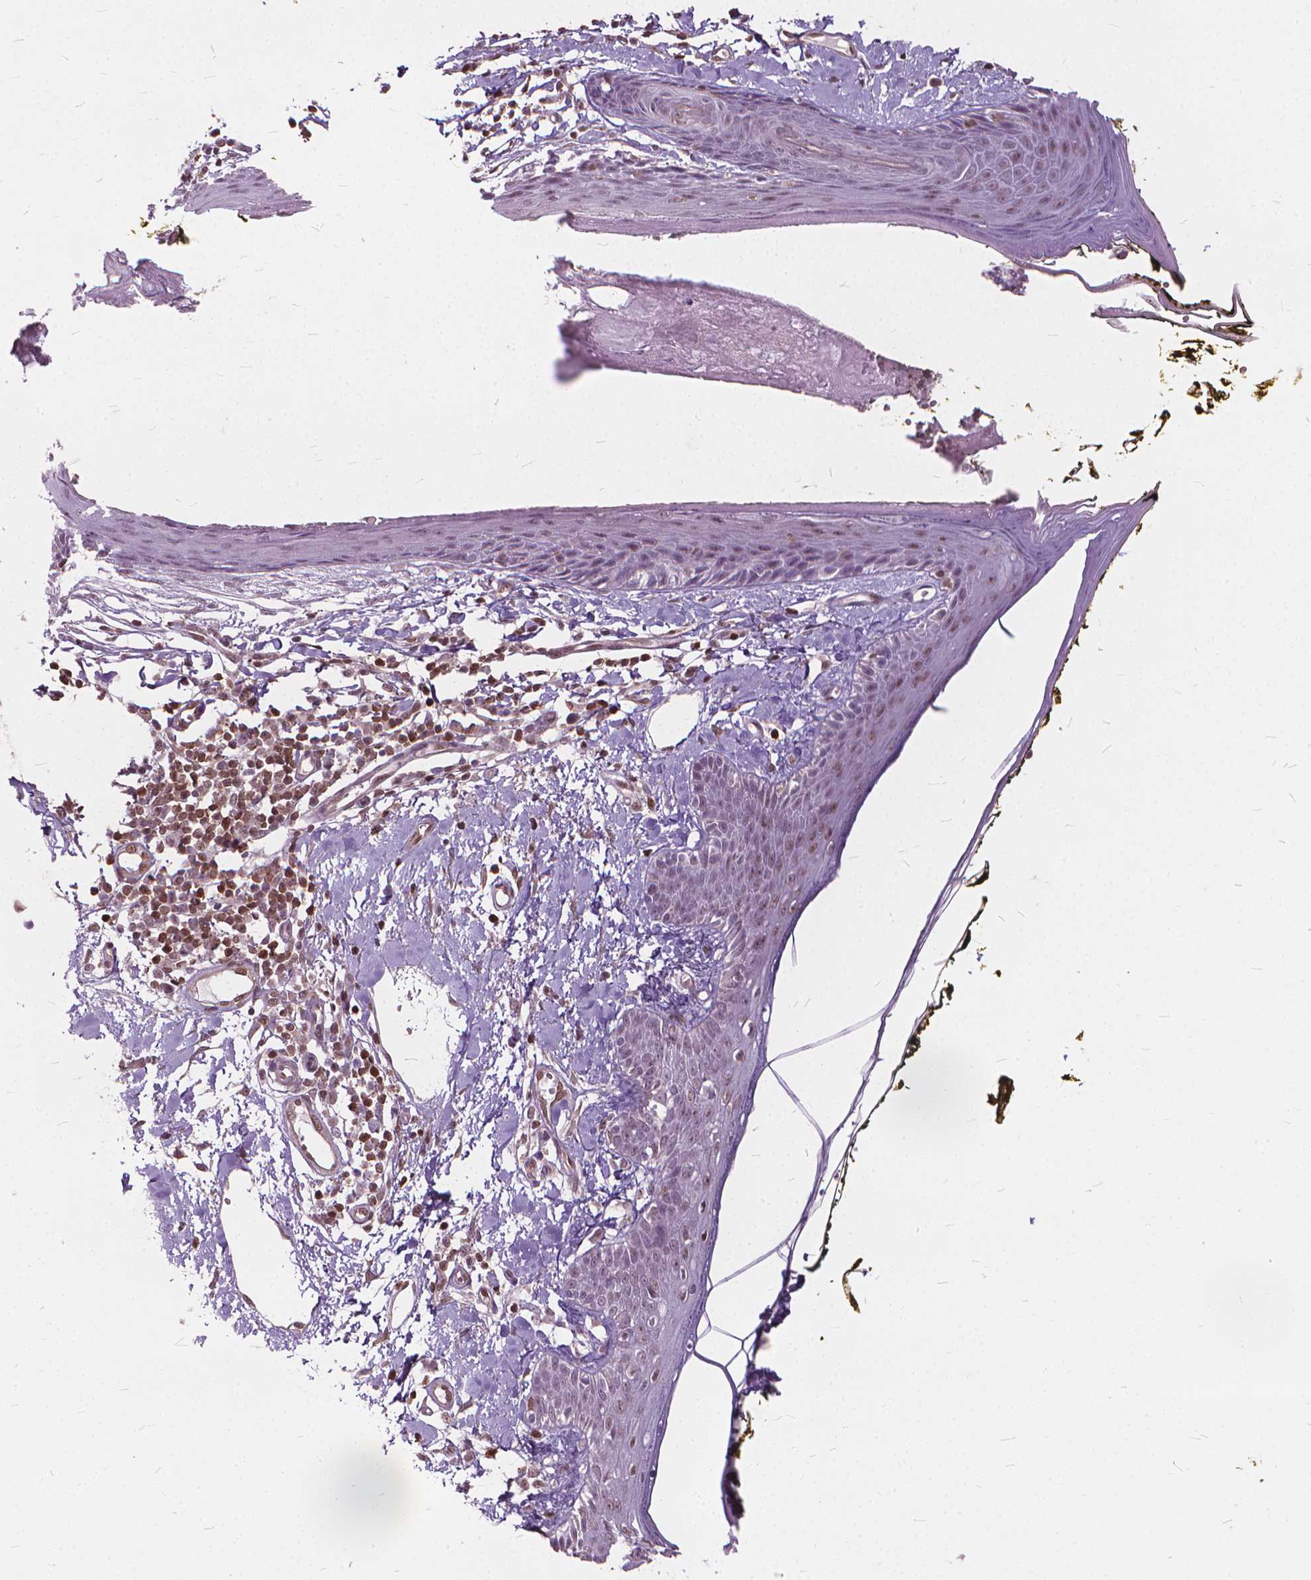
{"staining": {"intensity": "weak", "quantity": ">75%", "location": "nuclear"}, "tissue": "skin", "cell_type": "Fibroblasts", "image_type": "normal", "snomed": [{"axis": "morphology", "description": "Normal tissue, NOS"}, {"axis": "topography", "description": "Skin"}], "caption": "Skin stained with DAB IHC exhibits low levels of weak nuclear expression in approximately >75% of fibroblasts. The protein is shown in brown color, while the nuclei are stained blue.", "gene": "STAT5B", "patient": {"sex": "male", "age": 76}}